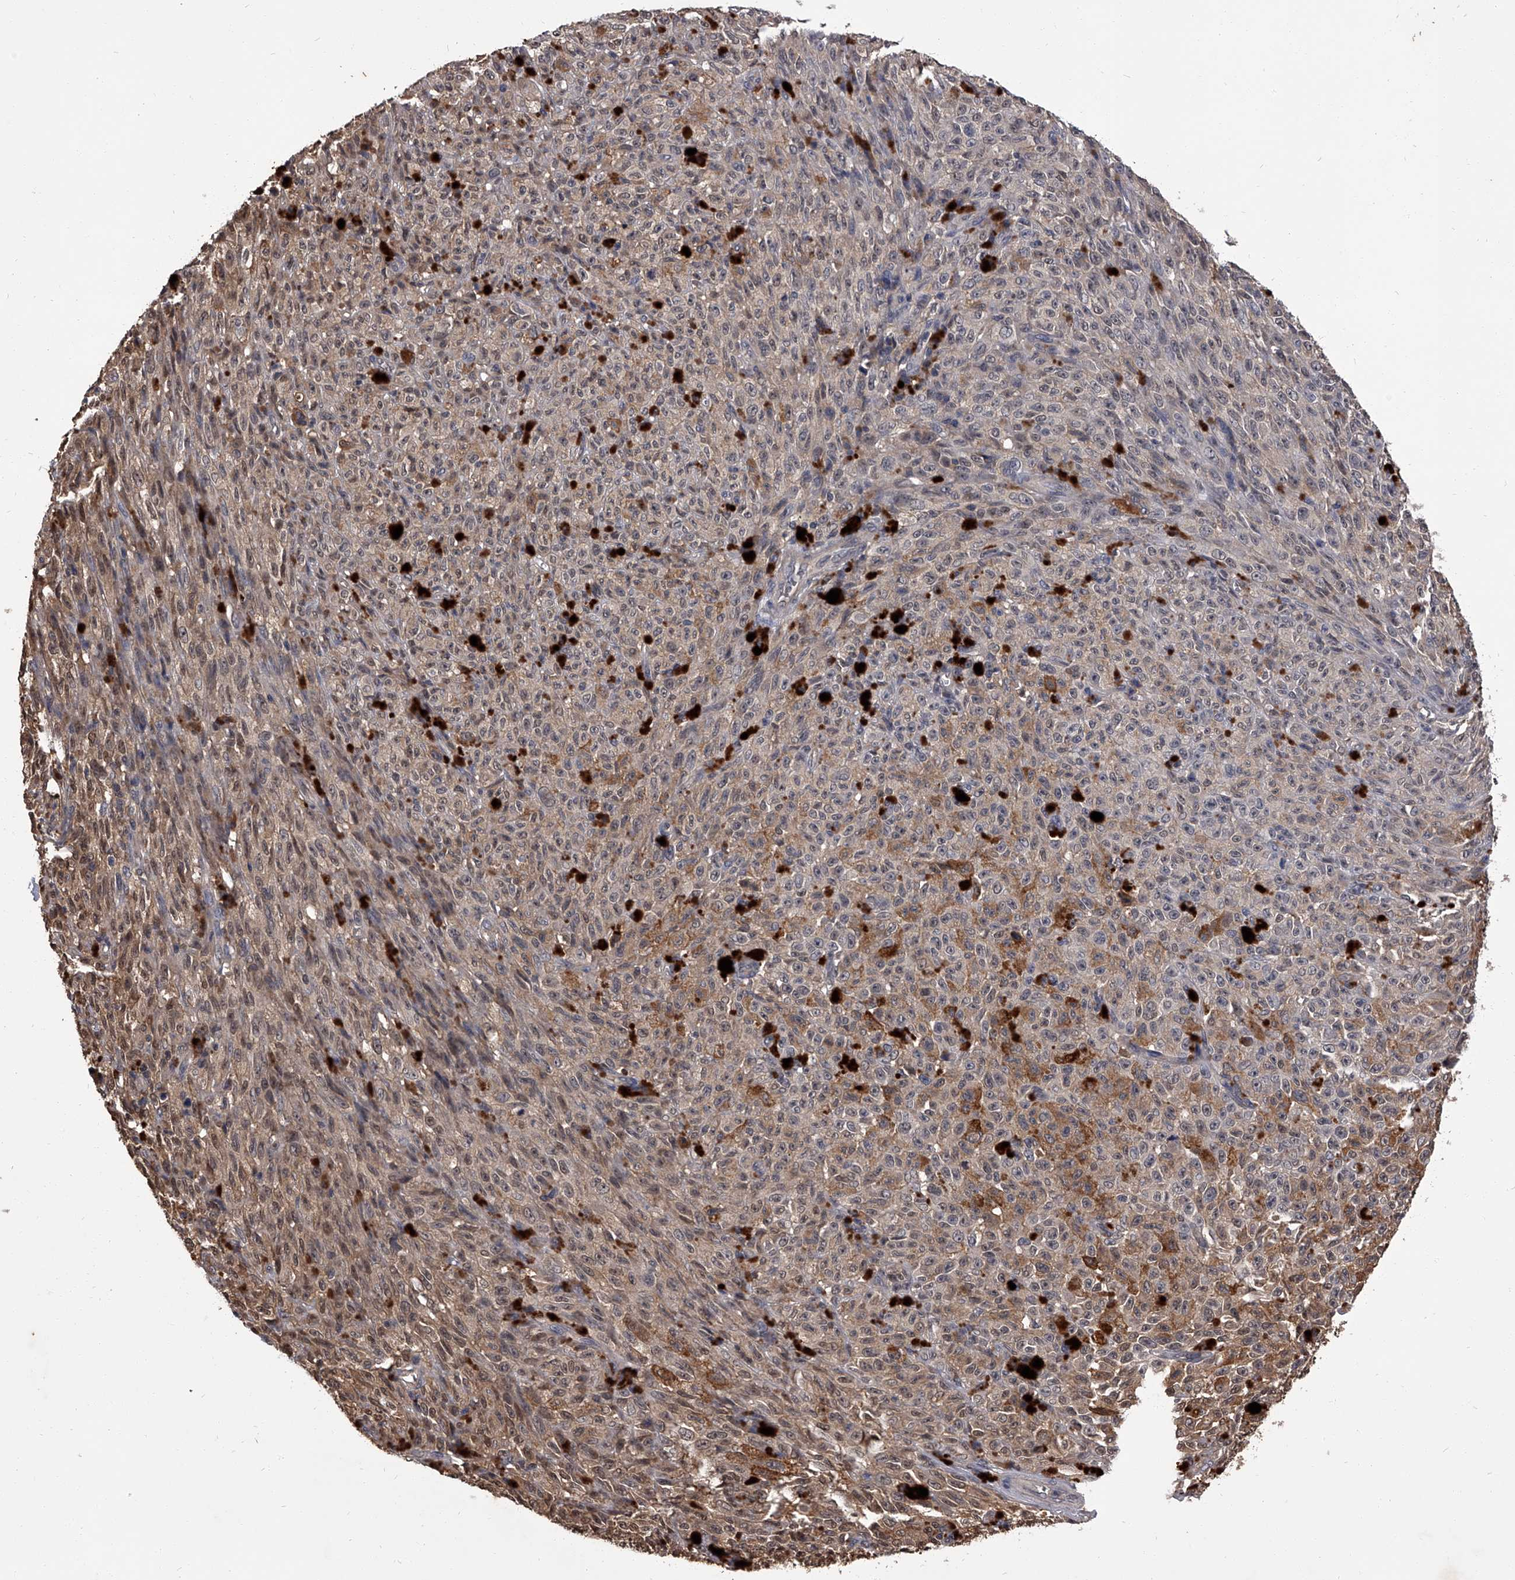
{"staining": {"intensity": "weak", "quantity": "25%-75%", "location": "cytoplasmic/membranous,nuclear"}, "tissue": "melanoma", "cell_type": "Tumor cells", "image_type": "cancer", "snomed": [{"axis": "morphology", "description": "Malignant melanoma, NOS"}, {"axis": "topography", "description": "Skin"}], "caption": "Immunohistochemistry (IHC) photomicrograph of neoplastic tissue: malignant melanoma stained using immunohistochemistry shows low levels of weak protein expression localized specifically in the cytoplasmic/membranous and nuclear of tumor cells, appearing as a cytoplasmic/membranous and nuclear brown color.", "gene": "SLC18B1", "patient": {"sex": "female", "age": 82}}